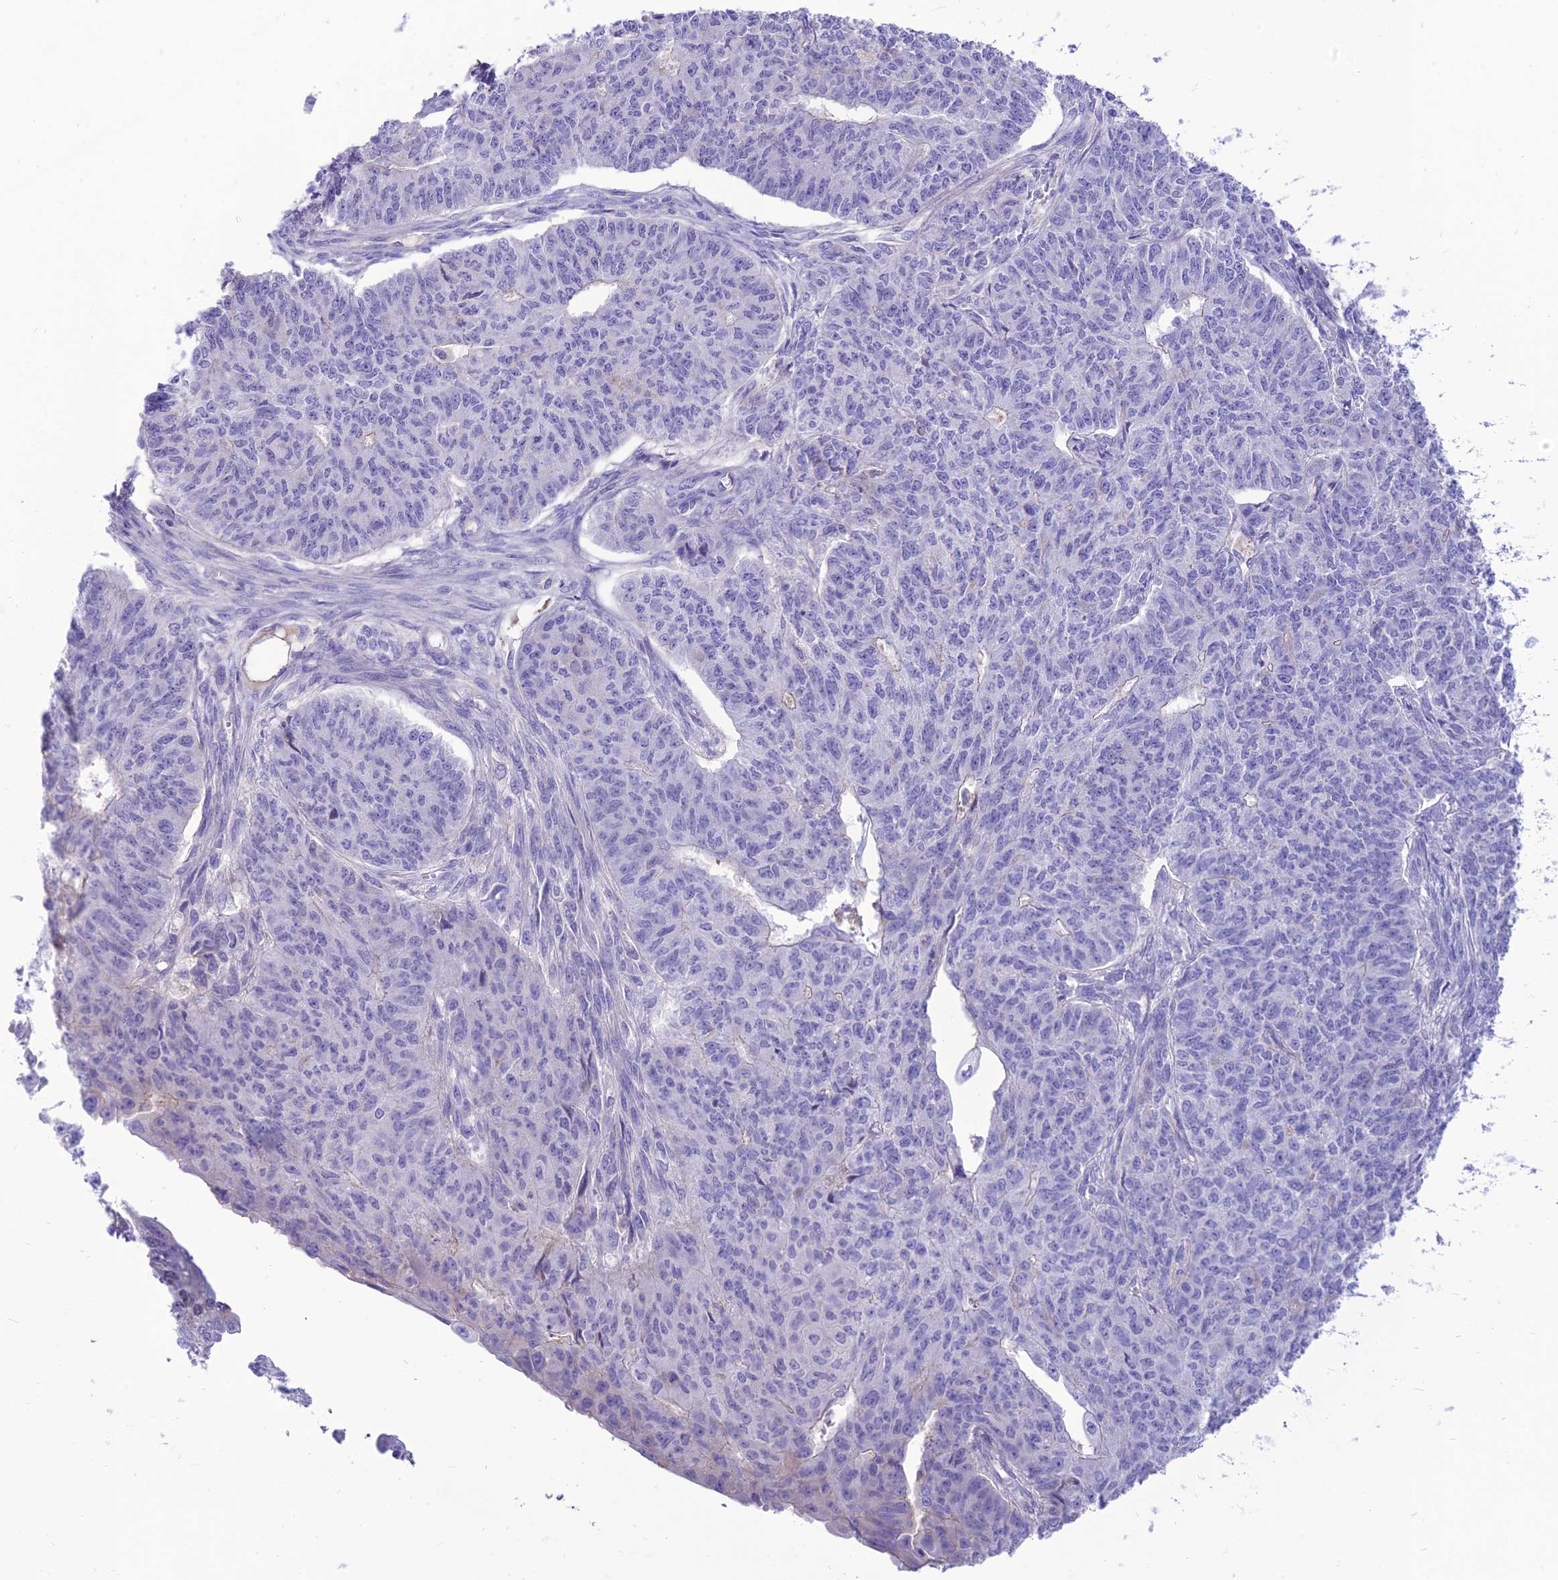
{"staining": {"intensity": "negative", "quantity": "none", "location": "none"}, "tissue": "endometrial cancer", "cell_type": "Tumor cells", "image_type": "cancer", "snomed": [{"axis": "morphology", "description": "Adenocarcinoma, NOS"}, {"axis": "topography", "description": "Endometrium"}], "caption": "This is a histopathology image of immunohistochemistry (IHC) staining of adenocarcinoma (endometrial), which shows no expression in tumor cells.", "gene": "TEKT3", "patient": {"sex": "female", "age": 32}}